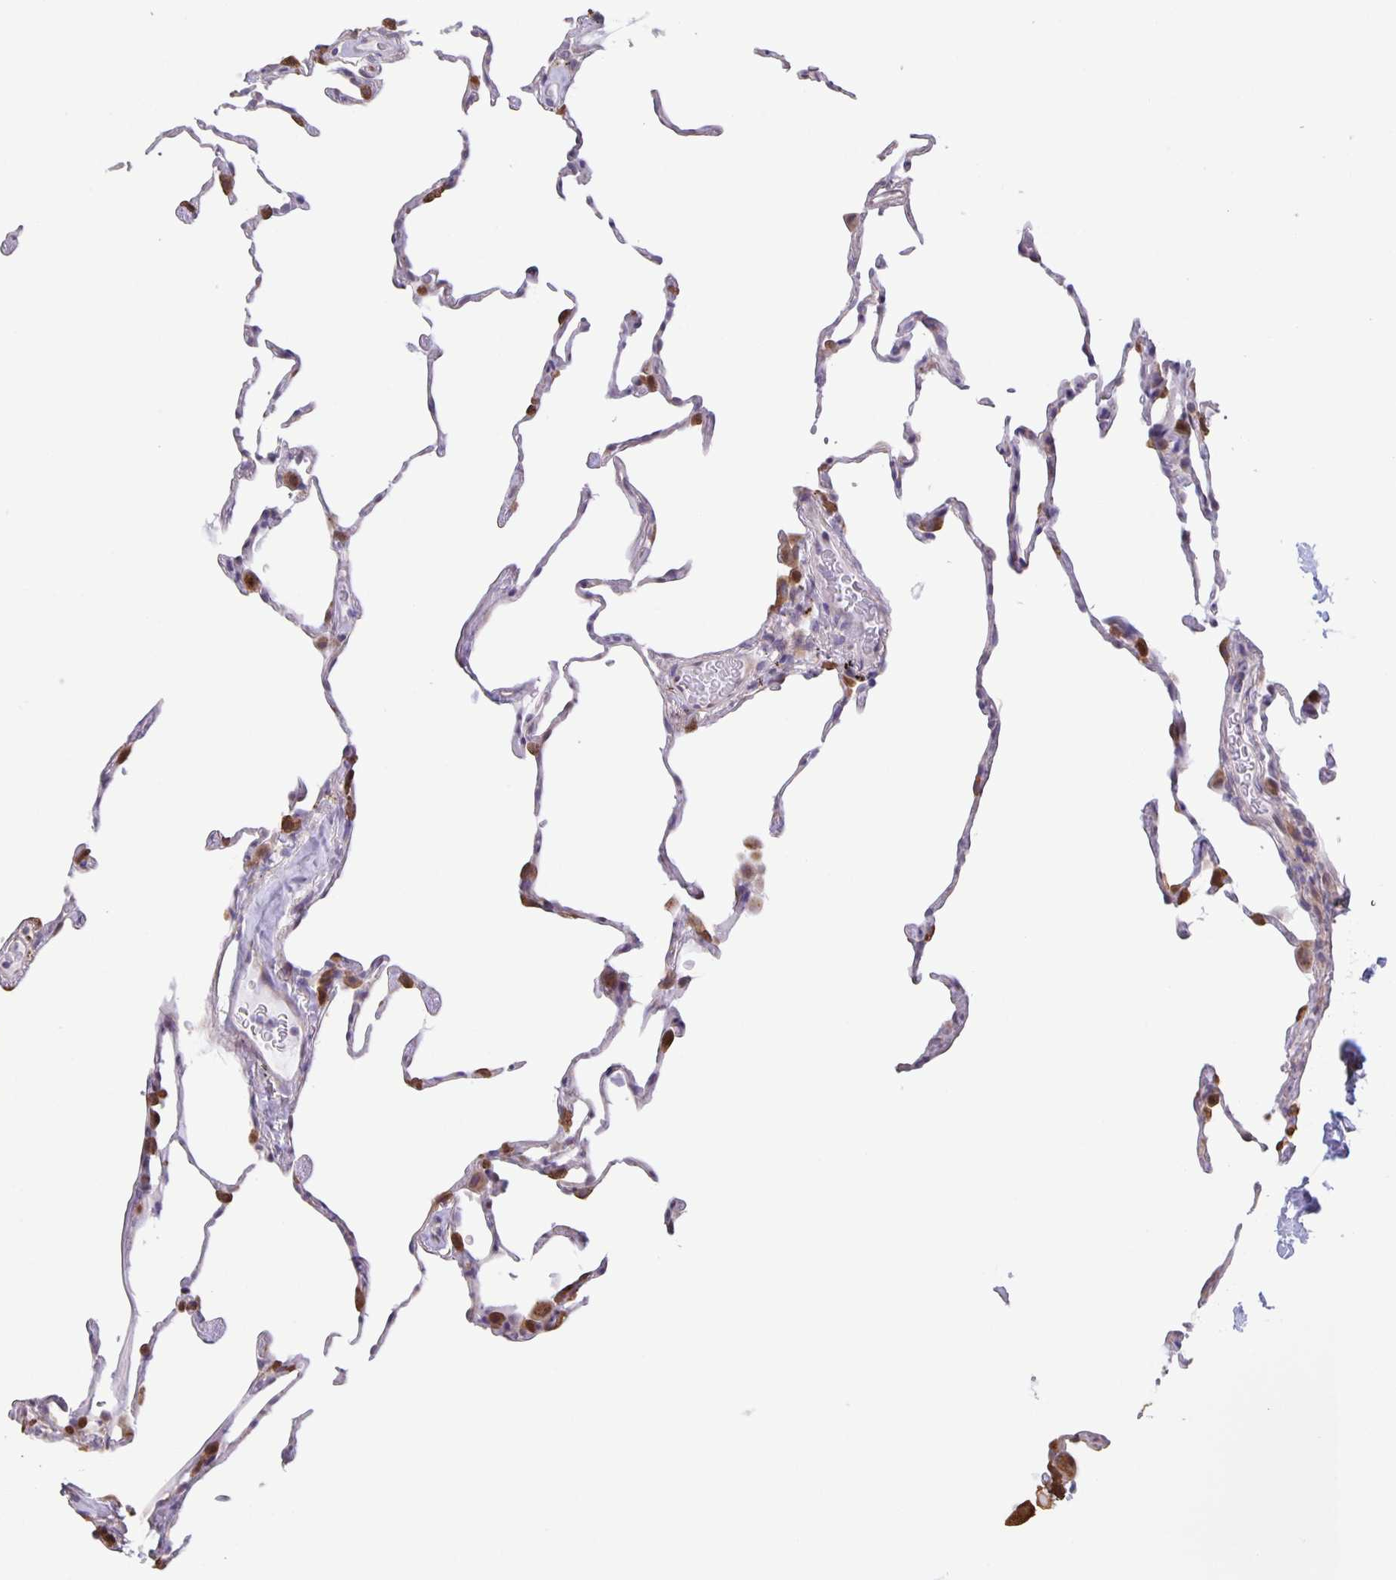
{"staining": {"intensity": "moderate", "quantity": "<25%", "location": "cytoplasmic/membranous"}, "tissue": "lung", "cell_type": "Alveolar cells", "image_type": "normal", "snomed": [{"axis": "morphology", "description": "Normal tissue, NOS"}, {"axis": "topography", "description": "Lung"}], "caption": "Brown immunohistochemical staining in normal lung reveals moderate cytoplasmic/membranous positivity in approximately <25% of alveolar cells.", "gene": "MAPK12", "patient": {"sex": "female", "age": 57}}